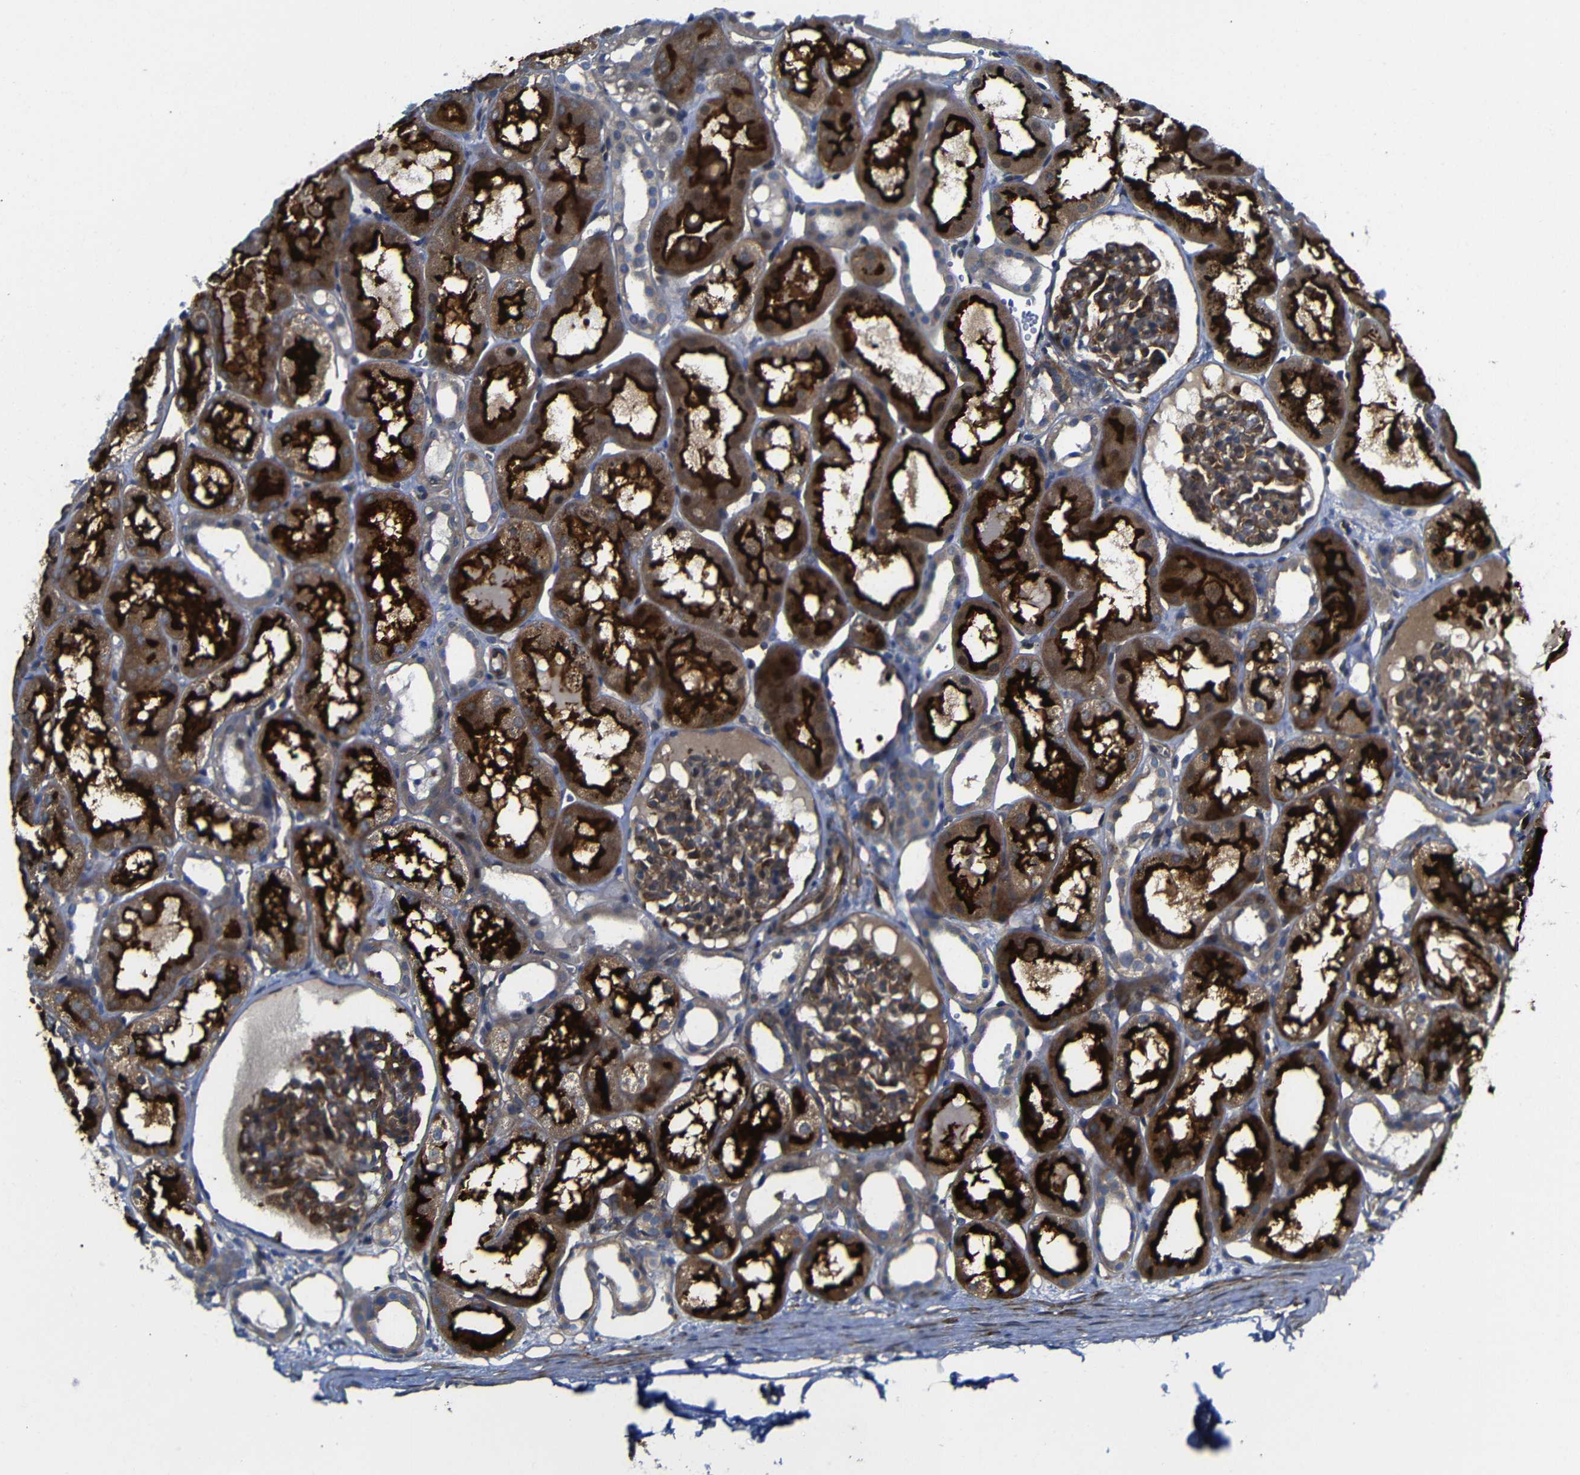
{"staining": {"intensity": "strong", "quantity": "25%-75%", "location": "cytoplasmic/membranous"}, "tissue": "kidney", "cell_type": "Cells in glomeruli", "image_type": "normal", "snomed": [{"axis": "morphology", "description": "Normal tissue, NOS"}, {"axis": "topography", "description": "Kidney"}, {"axis": "topography", "description": "Urinary bladder"}], "caption": "The histopathology image shows immunohistochemical staining of normal kidney. There is strong cytoplasmic/membranous expression is present in approximately 25%-75% of cells in glomeruli.", "gene": "PARP14", "patient": {"sex": "male", "age": 16}}